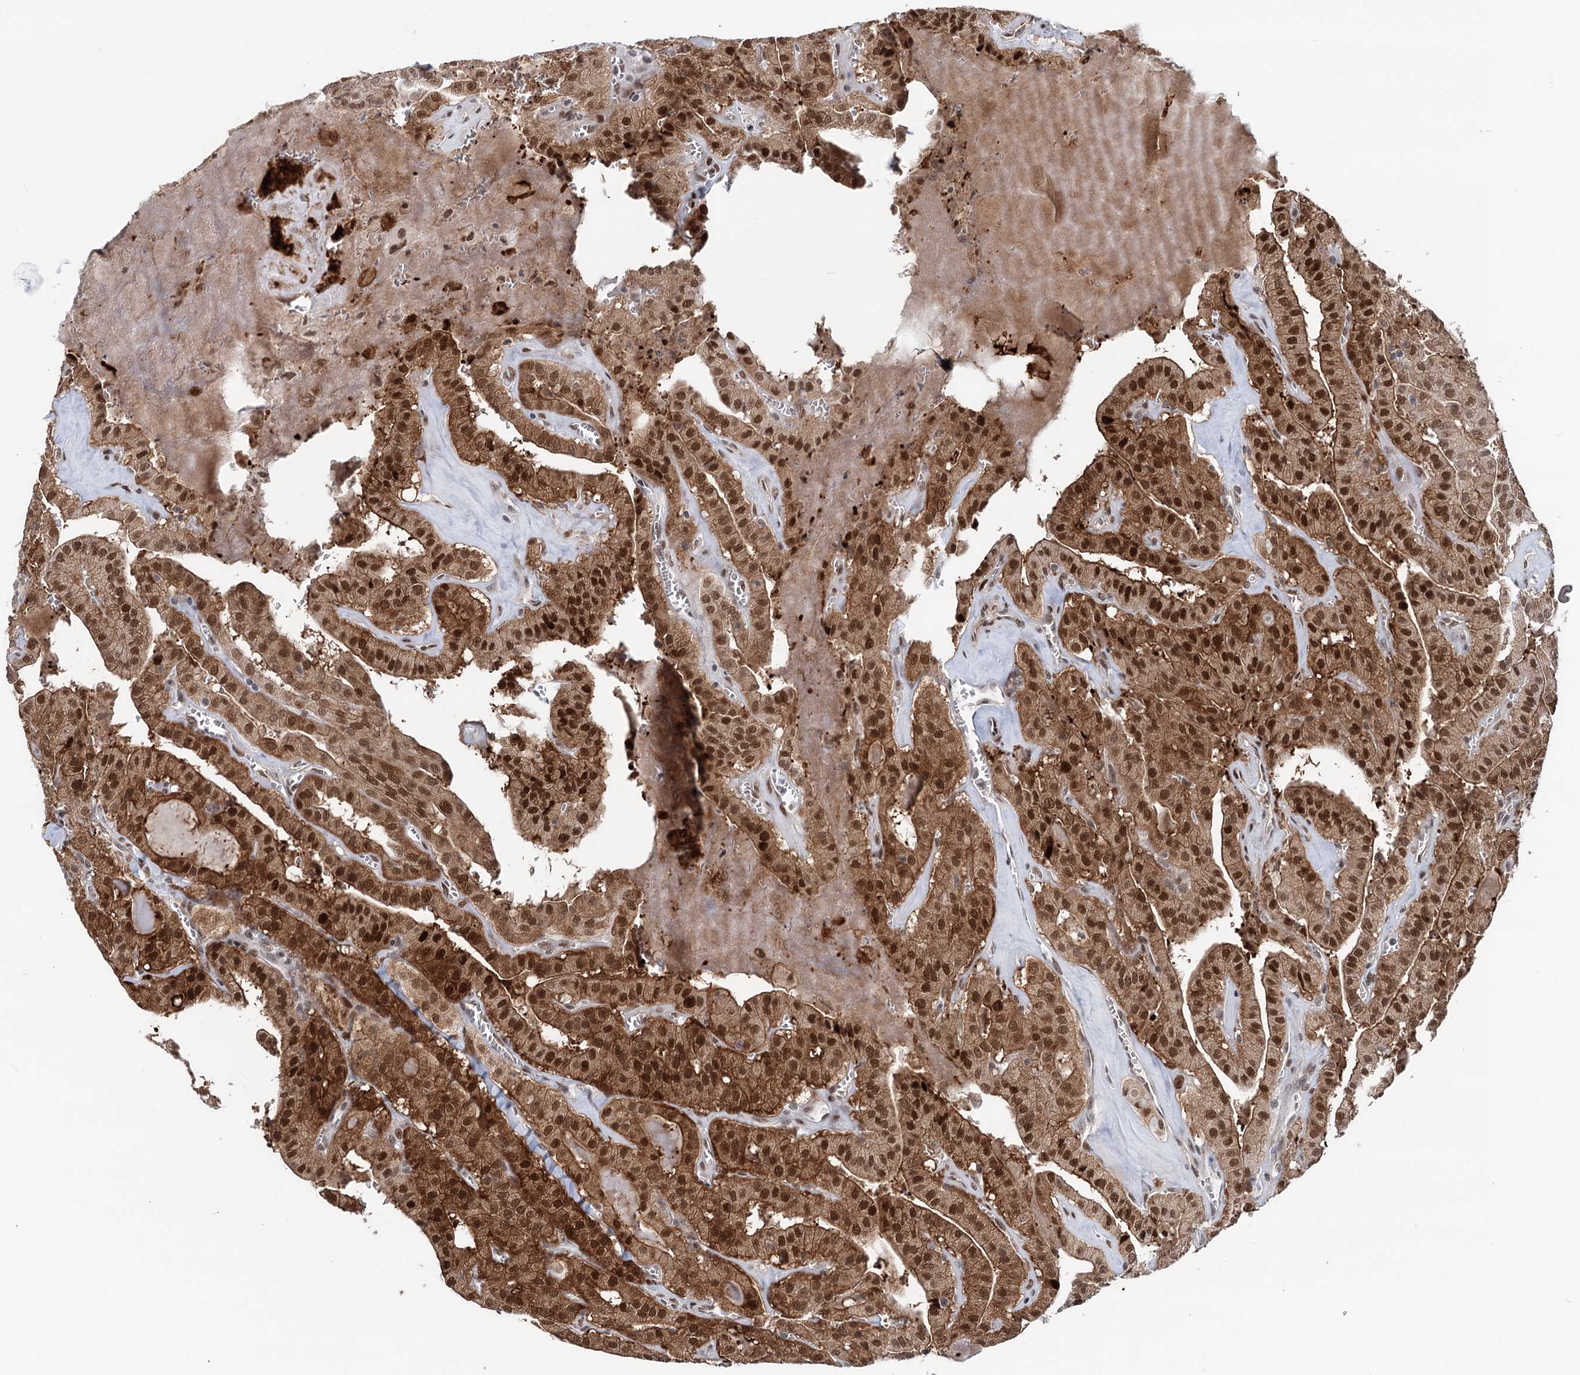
{"staining": {"intensity": "strong", "quantity": ">75%", "location": "cytoplasmic/membranous,nuclear"}, "tissue": "thyroid cancer", "cell_type": "Tumor cells", "image_type": "cancer", "snomed": [{"axis": "morphology", "description": "Papillary adenocarcinoma, NOS"}, {"axis": "topography", "description": "Thyroid gland"}], "caption": "Immunohistochemical staining of papillary adenocarcinoma (thyroid) displays strong cytoplasmic/membranous and nuclear protein positivity in about >75% of tumor cells. (DAB (3,3'-diaminobenzidine) IHC with brightfield microscopy, high magnification).", "gene": "FAM53A", "patient": {"sex": "male", "age": 52}}